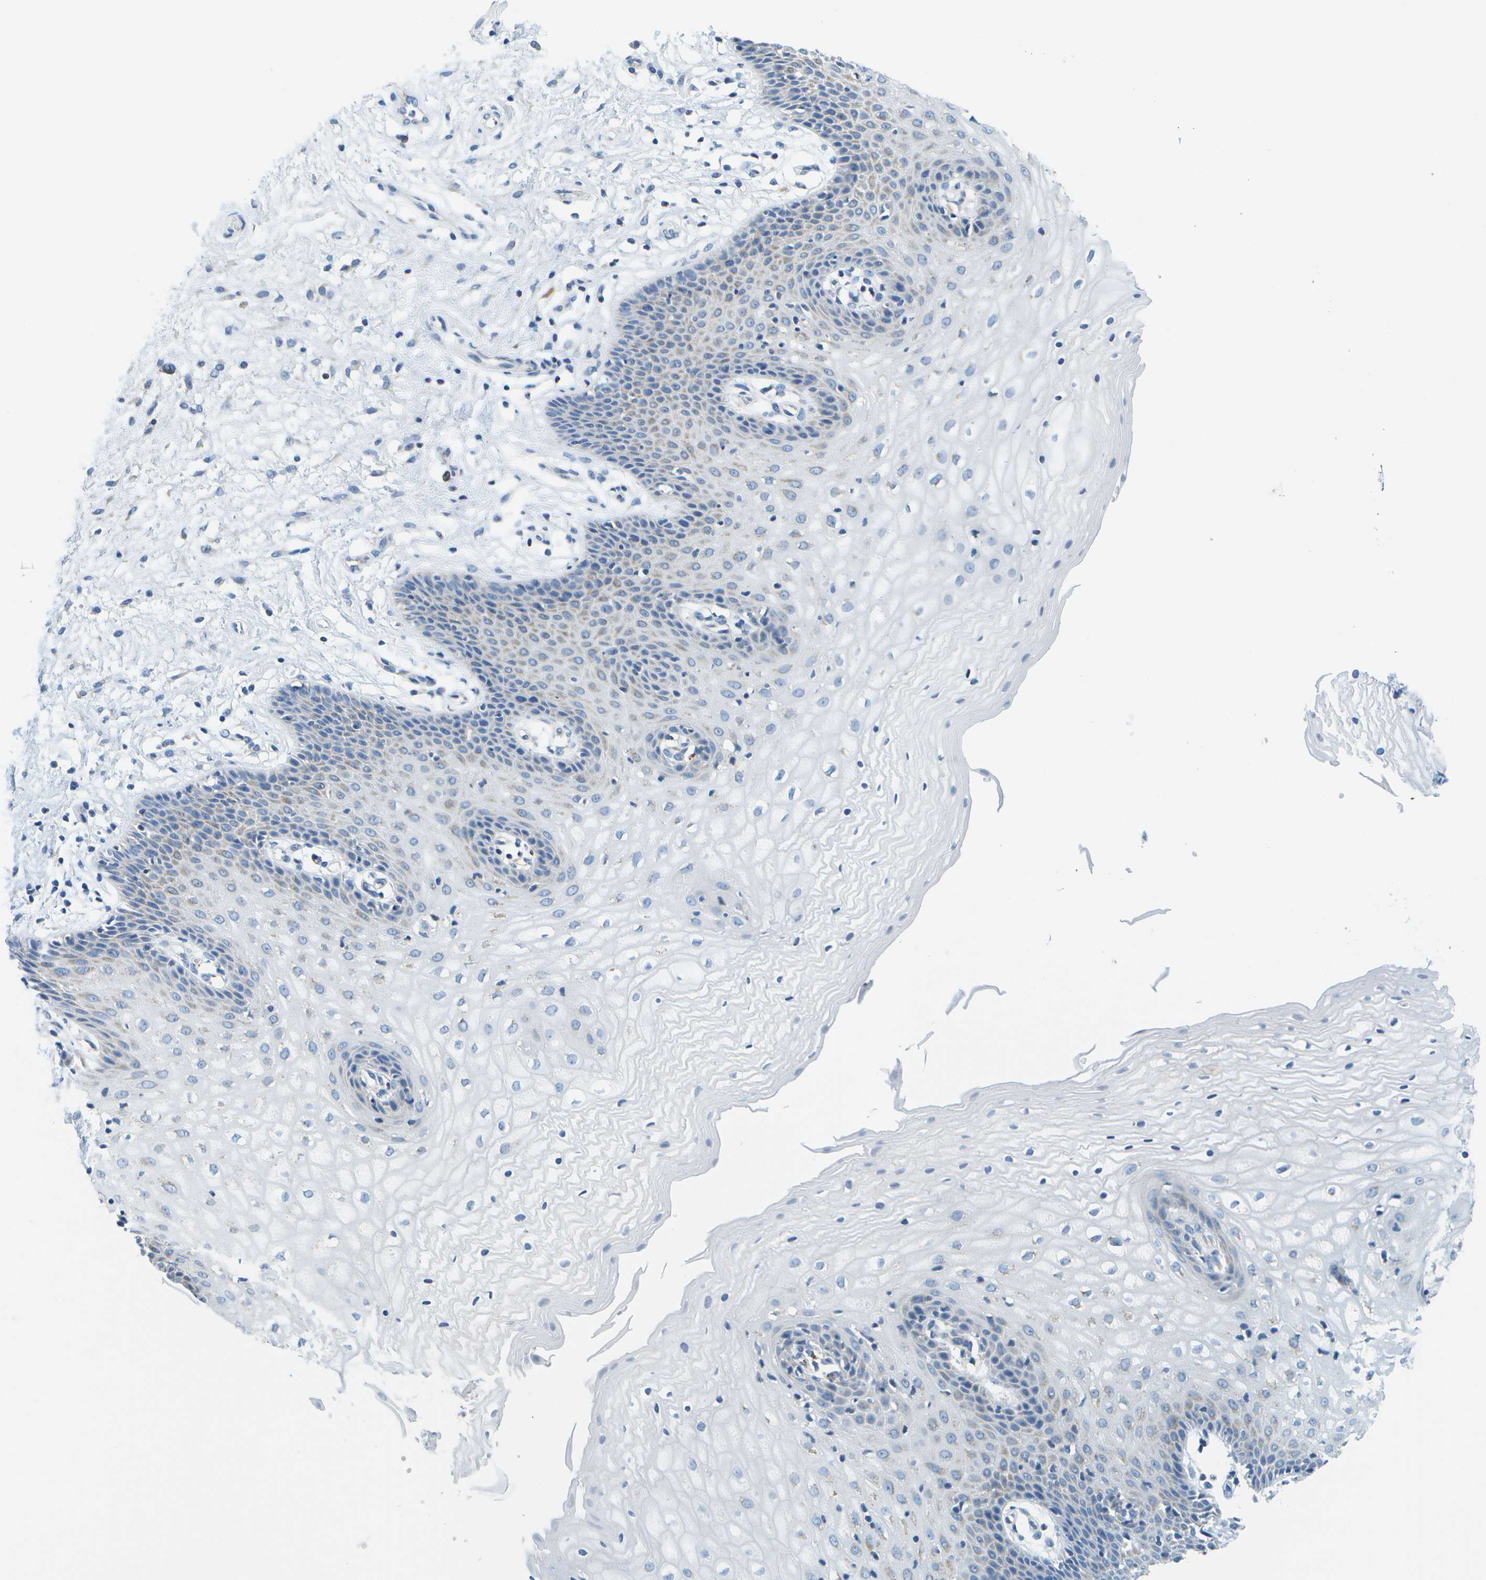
{"staining": {"intensity": "negative", "quantity": "none", "location": "none"}, "tissue": "vagina", "cell_type": "Squamous epithelial cells", "image_type": "normal", "snomed": [{"axis": "morphology", "description": "Normal tissue, NOS"}, {"axis": "topography", "description": "Vagina"}], "caption": "Squamous epithelial cells show no significant protein positivity in unremarkable vagina.", "gene": "PTGIS", "patient": {"sex": "female", "age": 34}}